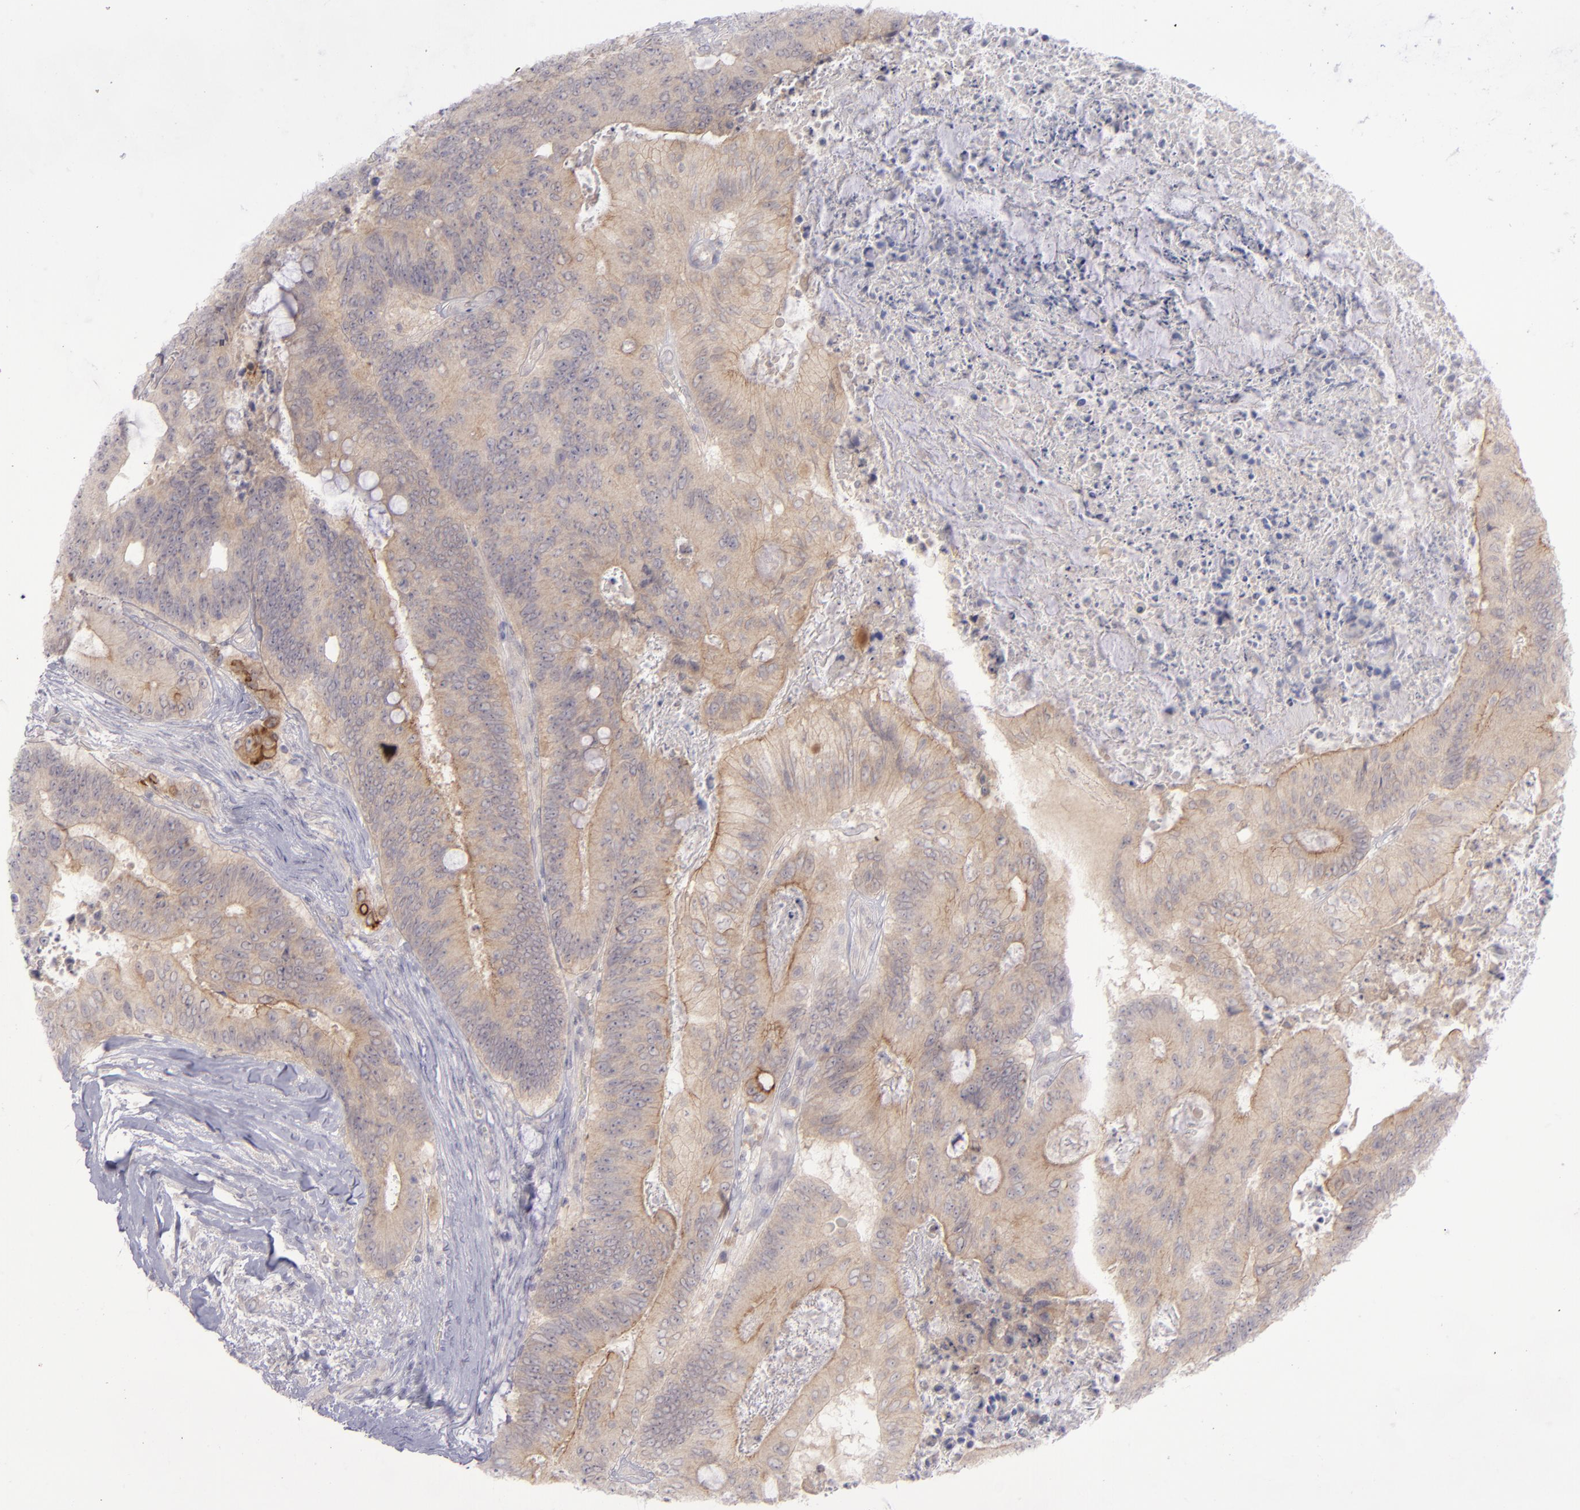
{"staining": {"intensity": "weak", "quantity": "25%-75%", "location": "cytoplasmic/membranous"}, "tissue": "colorectal cancer", "cell_type": "Tumor cells", "image_type": "cancer", "snomed": [{"axis": "morphology", "description": "Adenocarcinoma, NOS"}, {"axis": "topography", "description": "Colon"}], "caption": "A low amount of weak cytoplasmic/membranous positivity is identified in approximately 25%-75% of tumor cells in adenocarcinoma (colorectal) tissue.", "gene": "EVPL", "patient": {"sex": "male", "age": 65}}